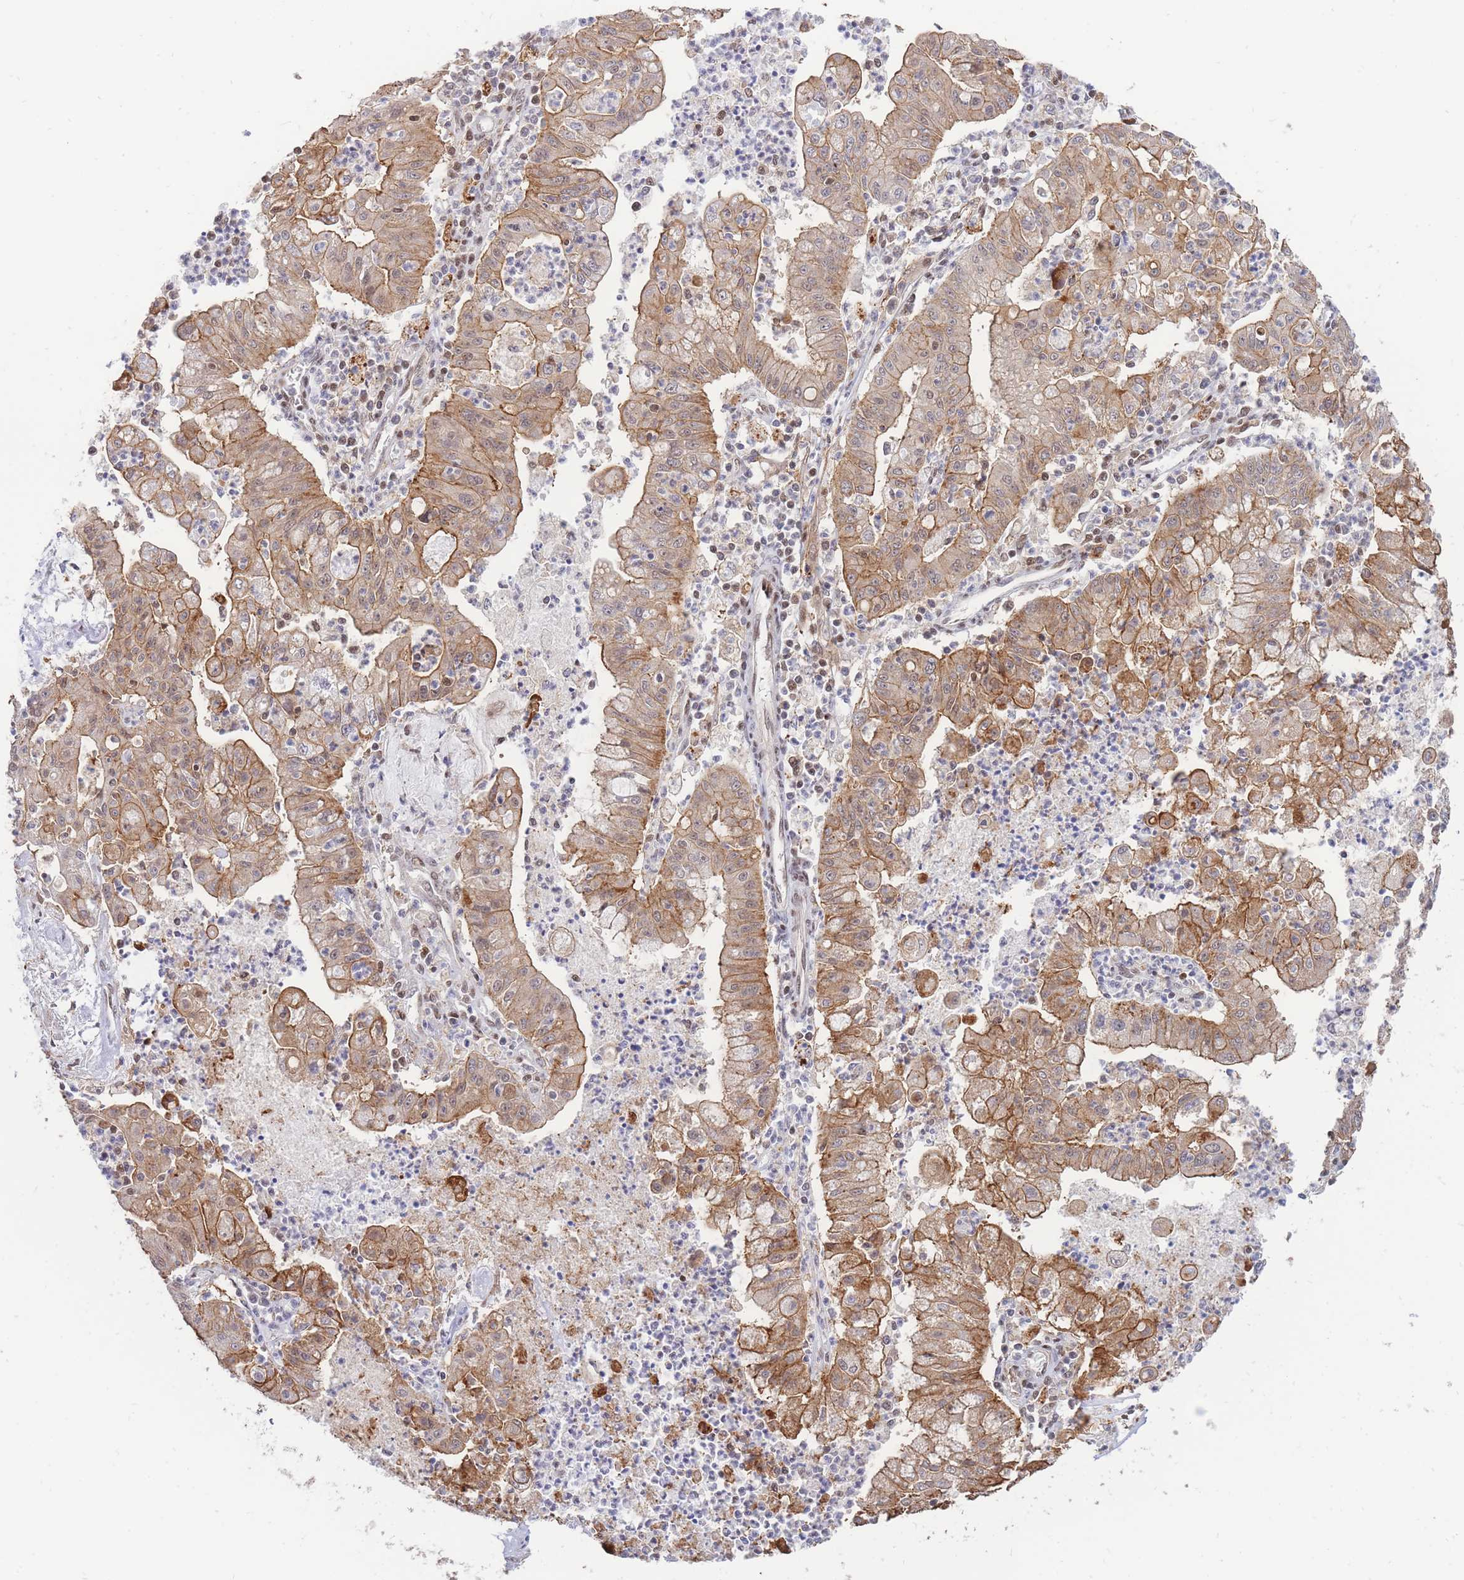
{"staining": {"intensity": "strong", "quantity": ">75%", "location": "cytoplasmic/membranous,nuclear"}, "tissue": "ovarian cancer", "cell_type": "Tumor cells", "image_type": "cancer", "snomed": [{"axis": "morphology", "description": "Cystadenocarcinoma, mucinous, NOS"}, {"axis": "topography", "description": "Ovary"}], "caption": "The immunohistochemical stain highlights strong cytoplasmic/membranous and nuclear expression in tumor cells of ovarian mucinous cystadenocarcinoma tissue.", "gene": "BOD1L1", "patient": {"sex": "female", "age": 70}}